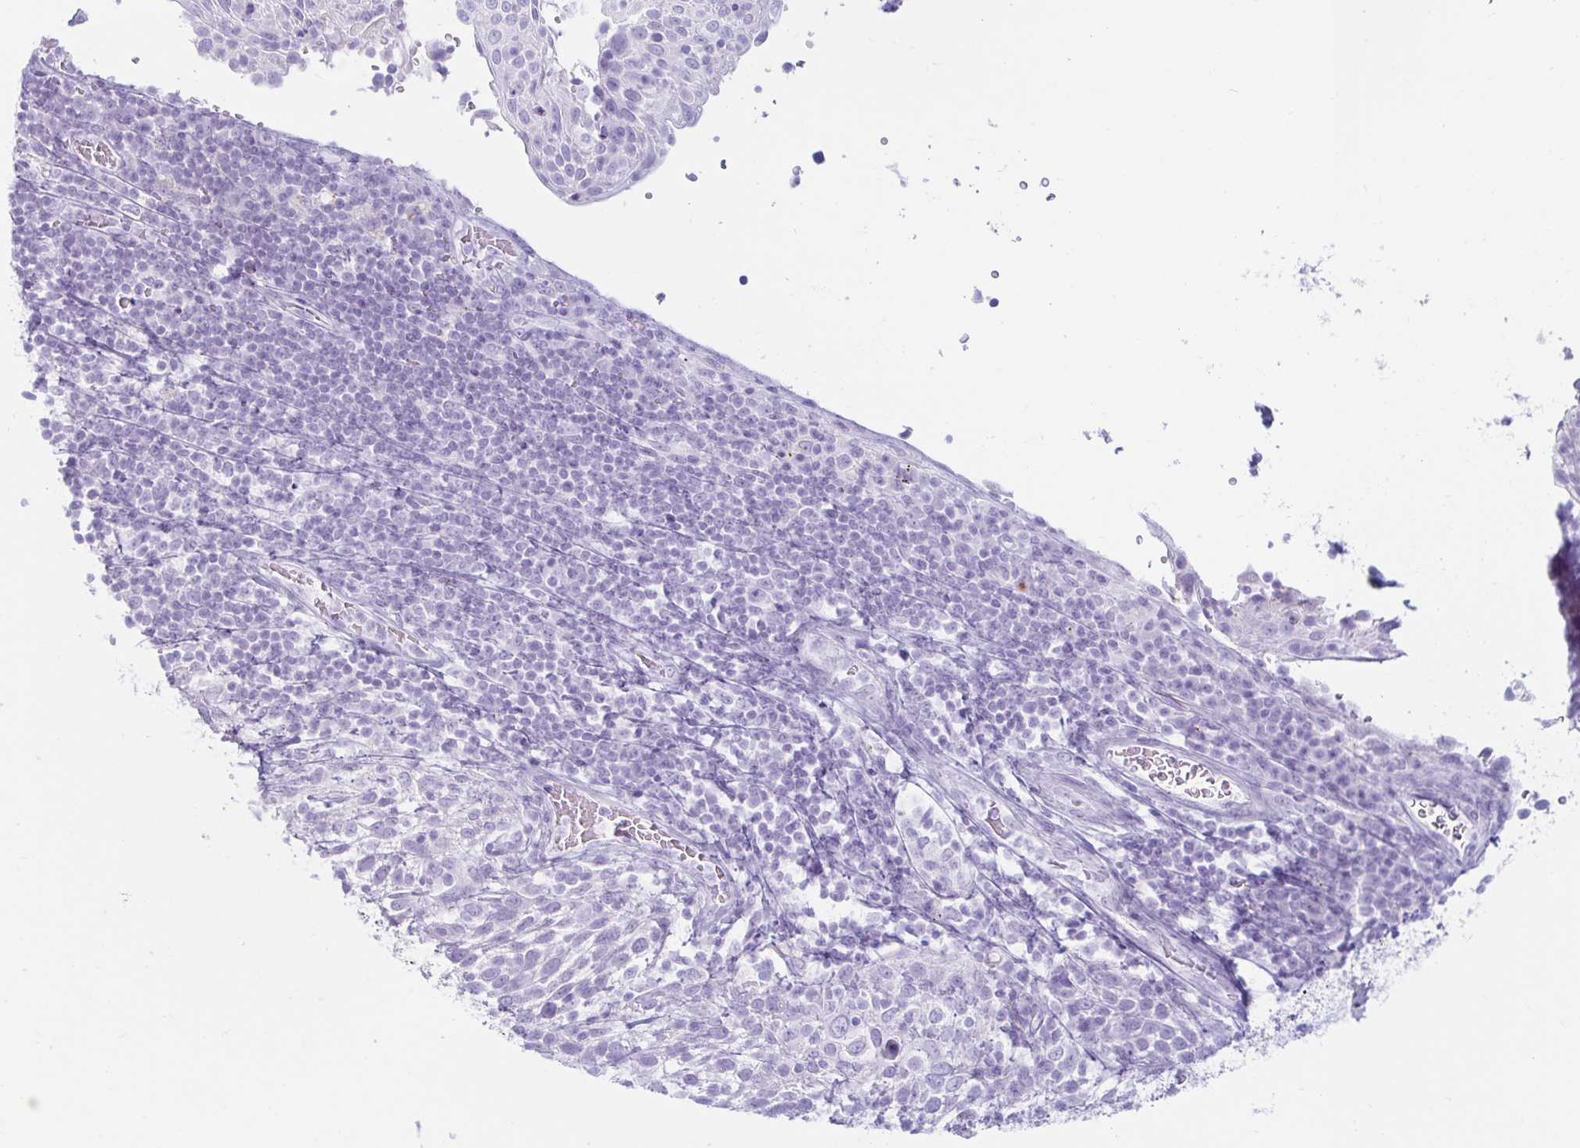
{"staining": {"intensity": "negative", "quantity": "none", "location": "none"}, "tissue": "cervical cancer", "cell_type": "Tumor cells", "image_type": "cancer", "snomed": [{"axis": "morphology", "description": "Squamous cell carcinoma, NOS"}, {"axis": "topography", "description": "Cervix"}], "caption": "IHC of human cervical cancer (squamous cell carcinoma) reveals no expression in tumor cells. The staining is performed using DAB brown chromogen with nuclei counter-stained in using hematoxylin.", "gene": "ERICH6", "patient": {"sex": "female", "age": 61}}